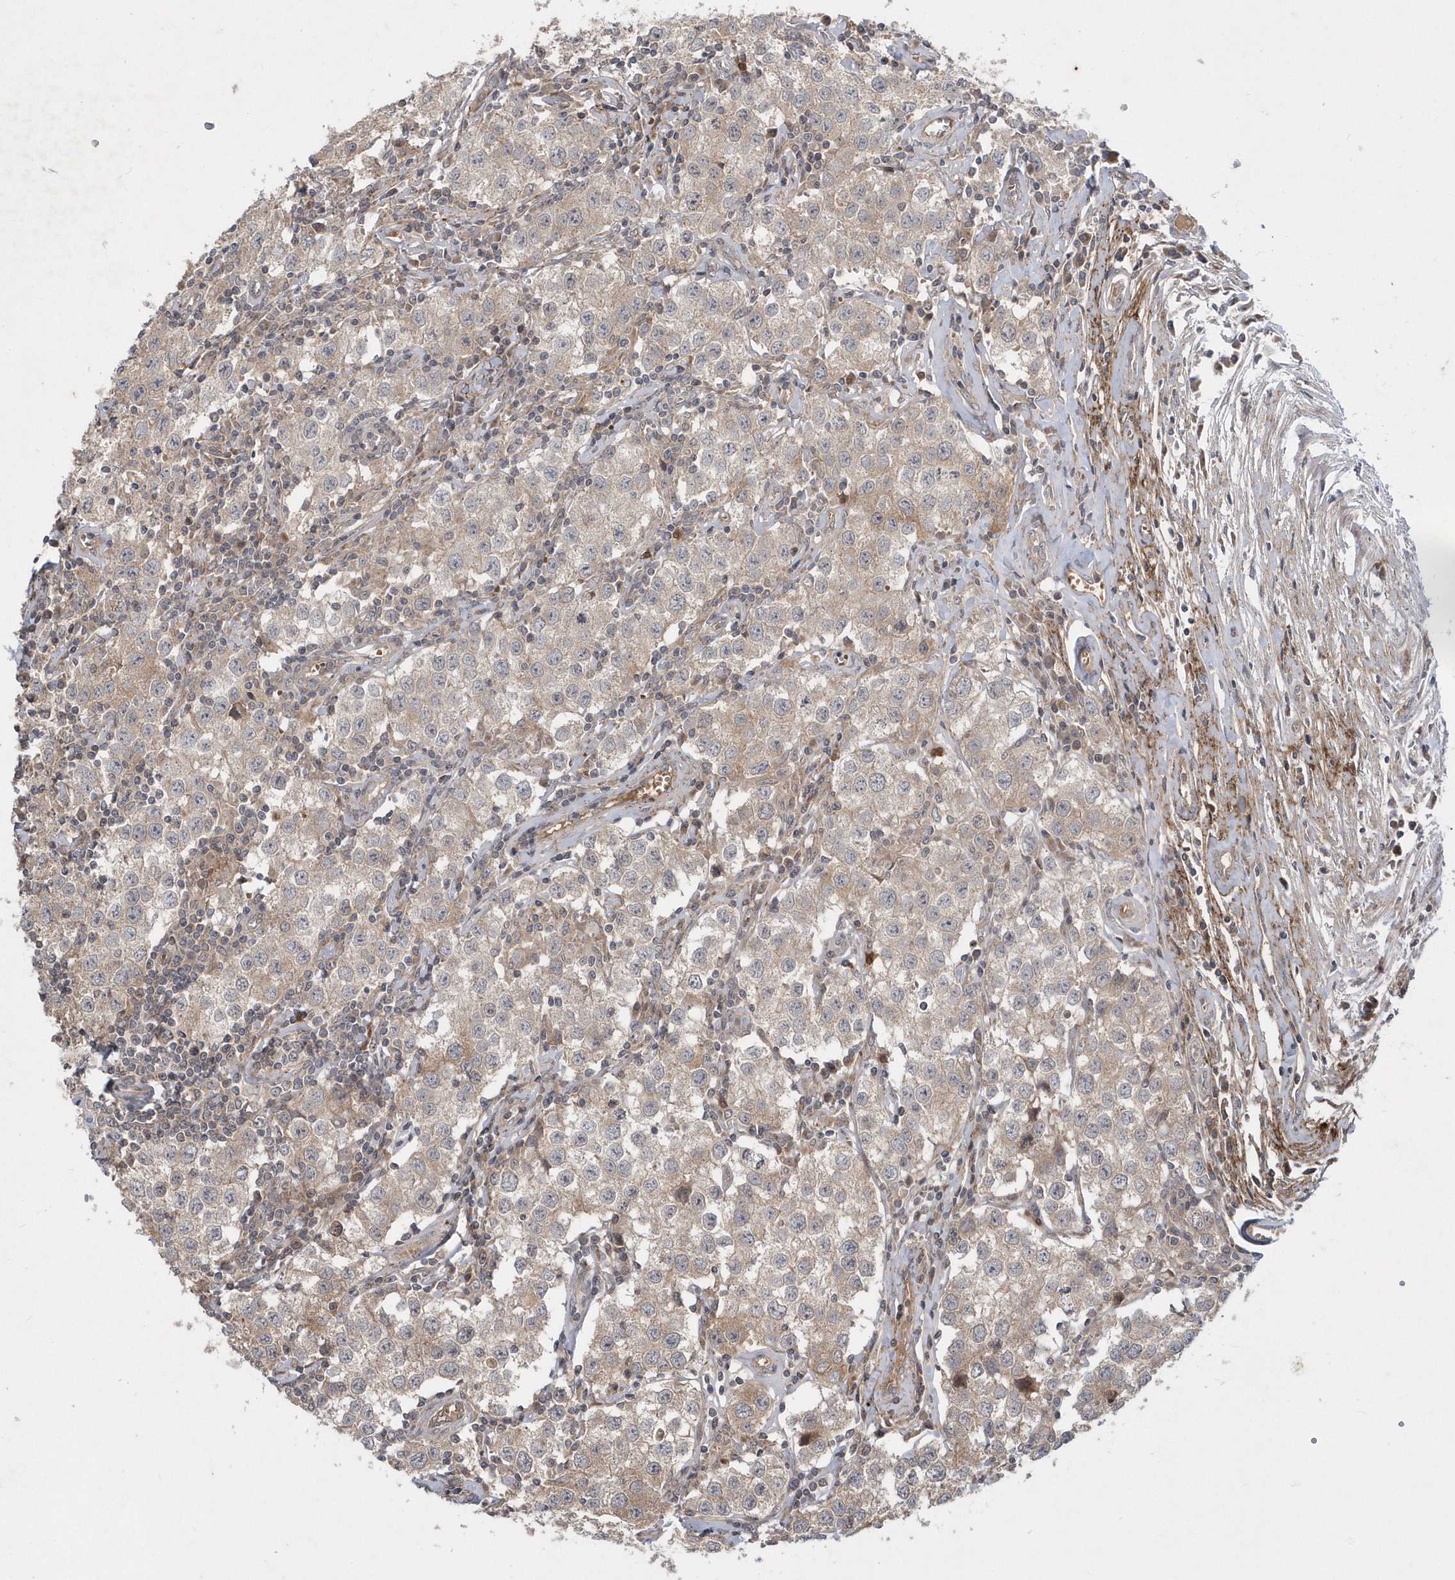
{"staining": {"intensity": "weak", "quantity": "<25%", "location": "cytoplasmic/membranous"}, "tissue": "testis cancer", "cell_type": "Tumor cells", "image_type": "cancer", "snomed": [{"axis": "morphology", "description": "Seminoma, NOS"}, {"axis": "morphology", "description": "Carcinoma, Embryonal, NOS"}, {"axis": "topography", "description": "Testis"}], "caption": "Image shows no protein staining in tumor cells of testis seminoma tissue.", "gene": "HMGCS1", "patient": {"sex": "male", "age": 43}}